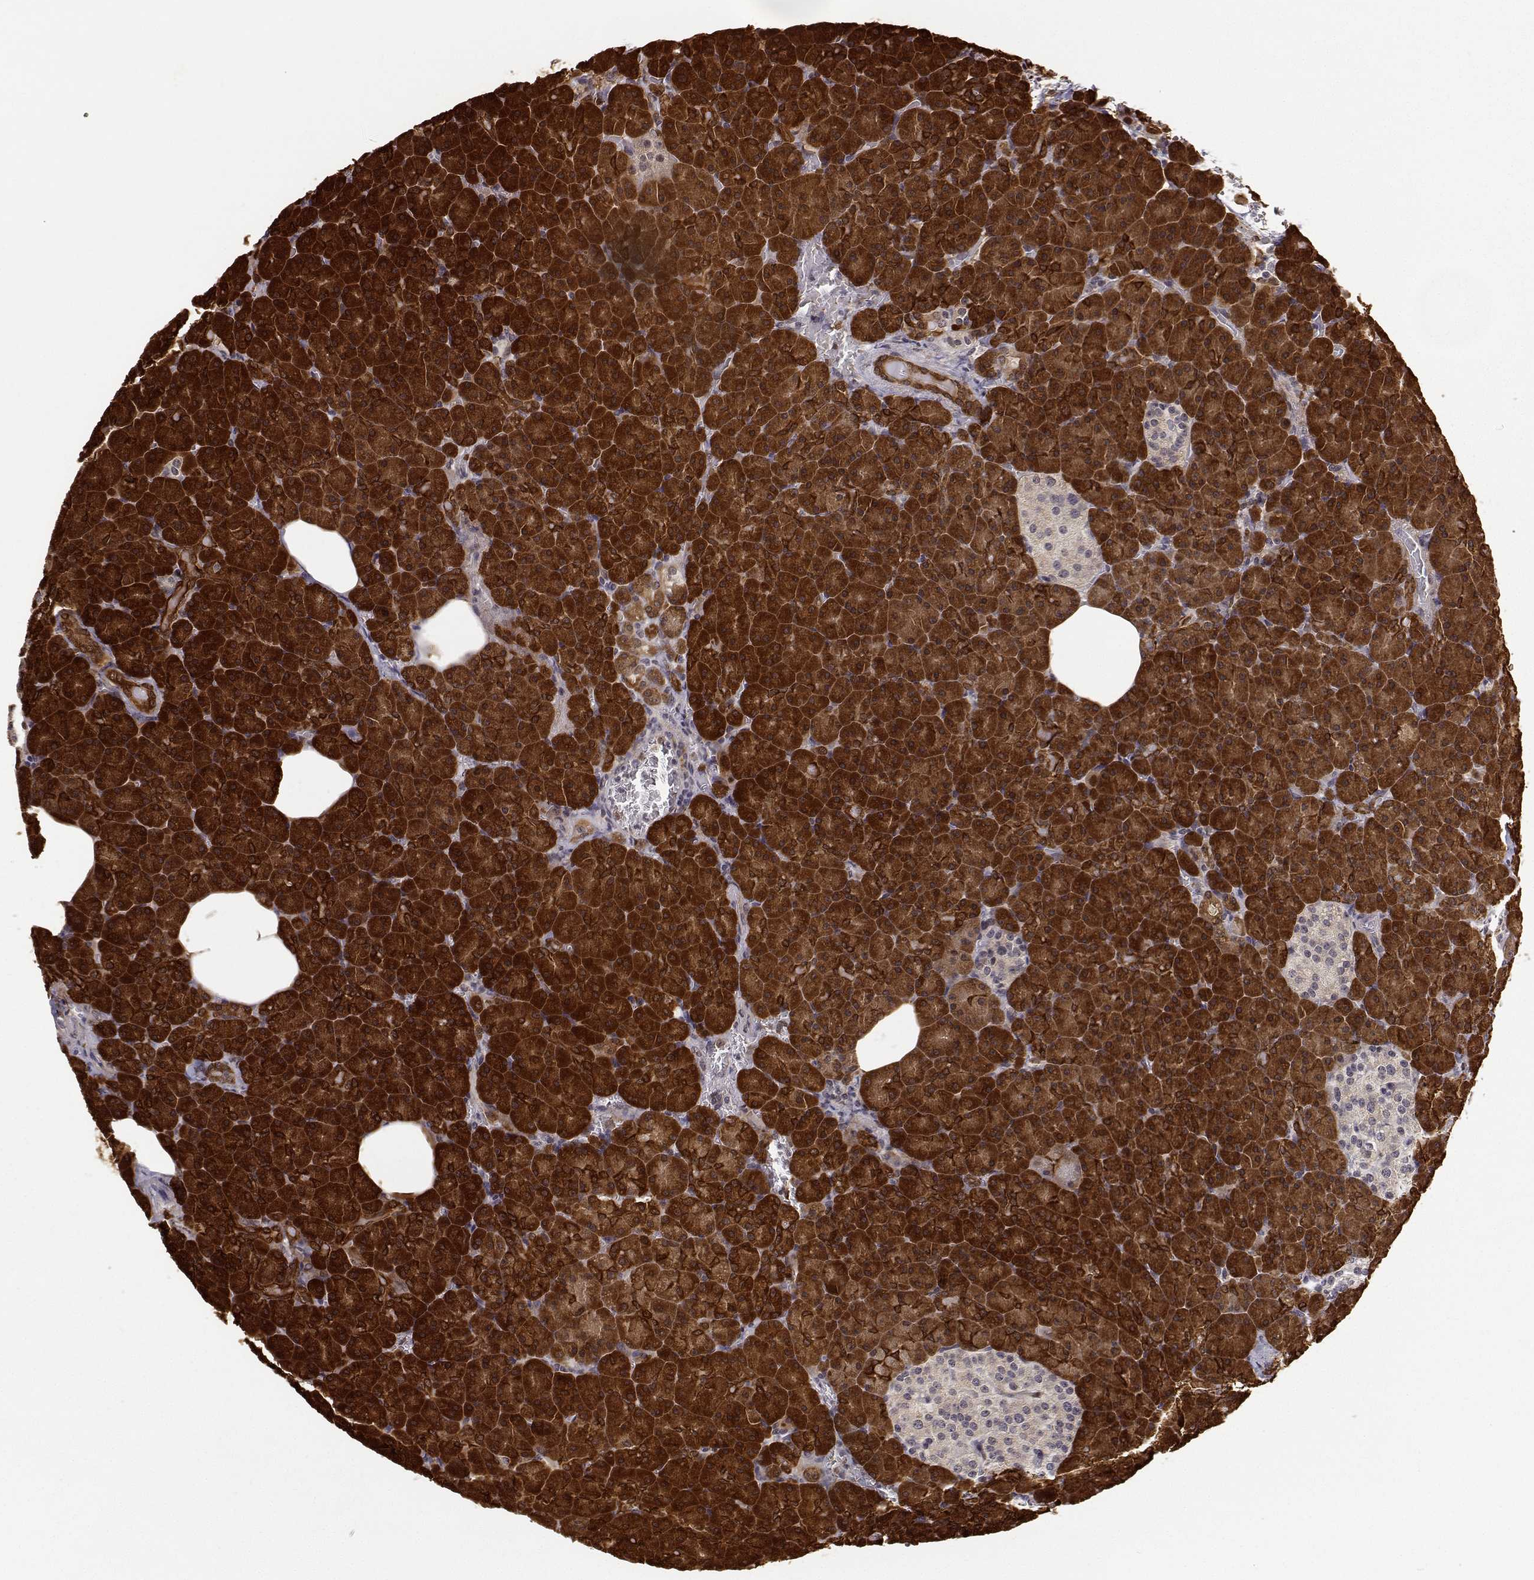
{"staining": {"intensity": "strong", "quantity": ">75%", "location": "cytoplasmic/membranous"}, "tissue": "pancreas", "cell_type": "Exocrine glandular cells", "image_type": "normal", "snomed": [{"axis": "morphology", "description": "Normal tissue, NOS"}, {"axis": "topography", "description": "Pancreas"}], "caption": "Brown immunohistochemical staining in benign human pancreas exhibits strong cytoplasmic/membranous expression in approximately >75% of exocrine glandular cells.", "gene": "PHGDH", "patient": {"sex": "female", "age": 74}}